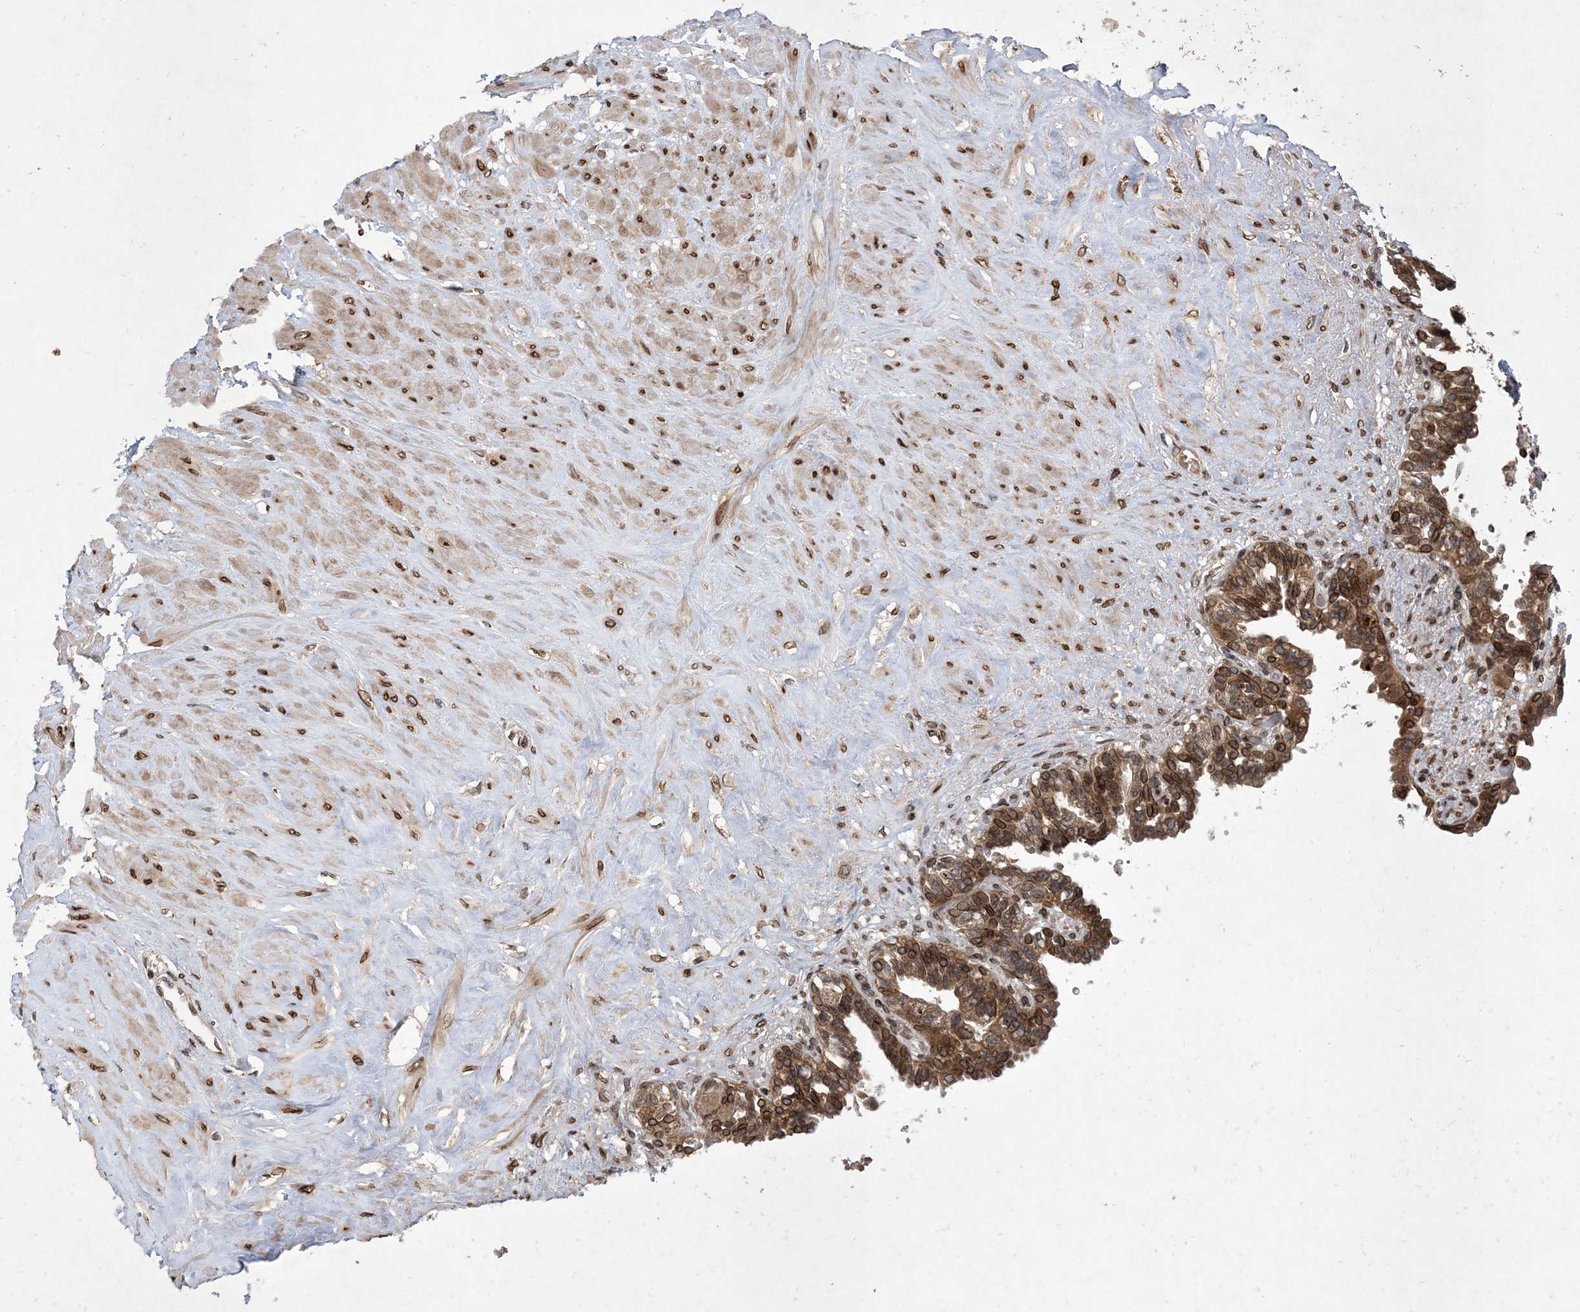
{"staining": {"intensity": "moderate", "quantity": ">75%", "location": "cytoplasmic/membranous,nuclear"}, "tissue": "seminal vesicle", "cell_type": "Glandular cells", "image_type": "normal", "snomed": [{"axis": "morphology", "description": "Normal tissue, NOS"}, {"axis": "topography", "description": "Seminal veicle"}], "caption": "Glandular cells demonstrate moderate cytoplasmic/membranous,nuclear expression in approximately >75% of cells in unremarkable seminal vesicle. (DAB (3,3'-diaminobenzidine) IHC with brightfield microscopy, high magnification).", "gene": "DNAJC27", "patient": {"sex": "male", "age": 63}}